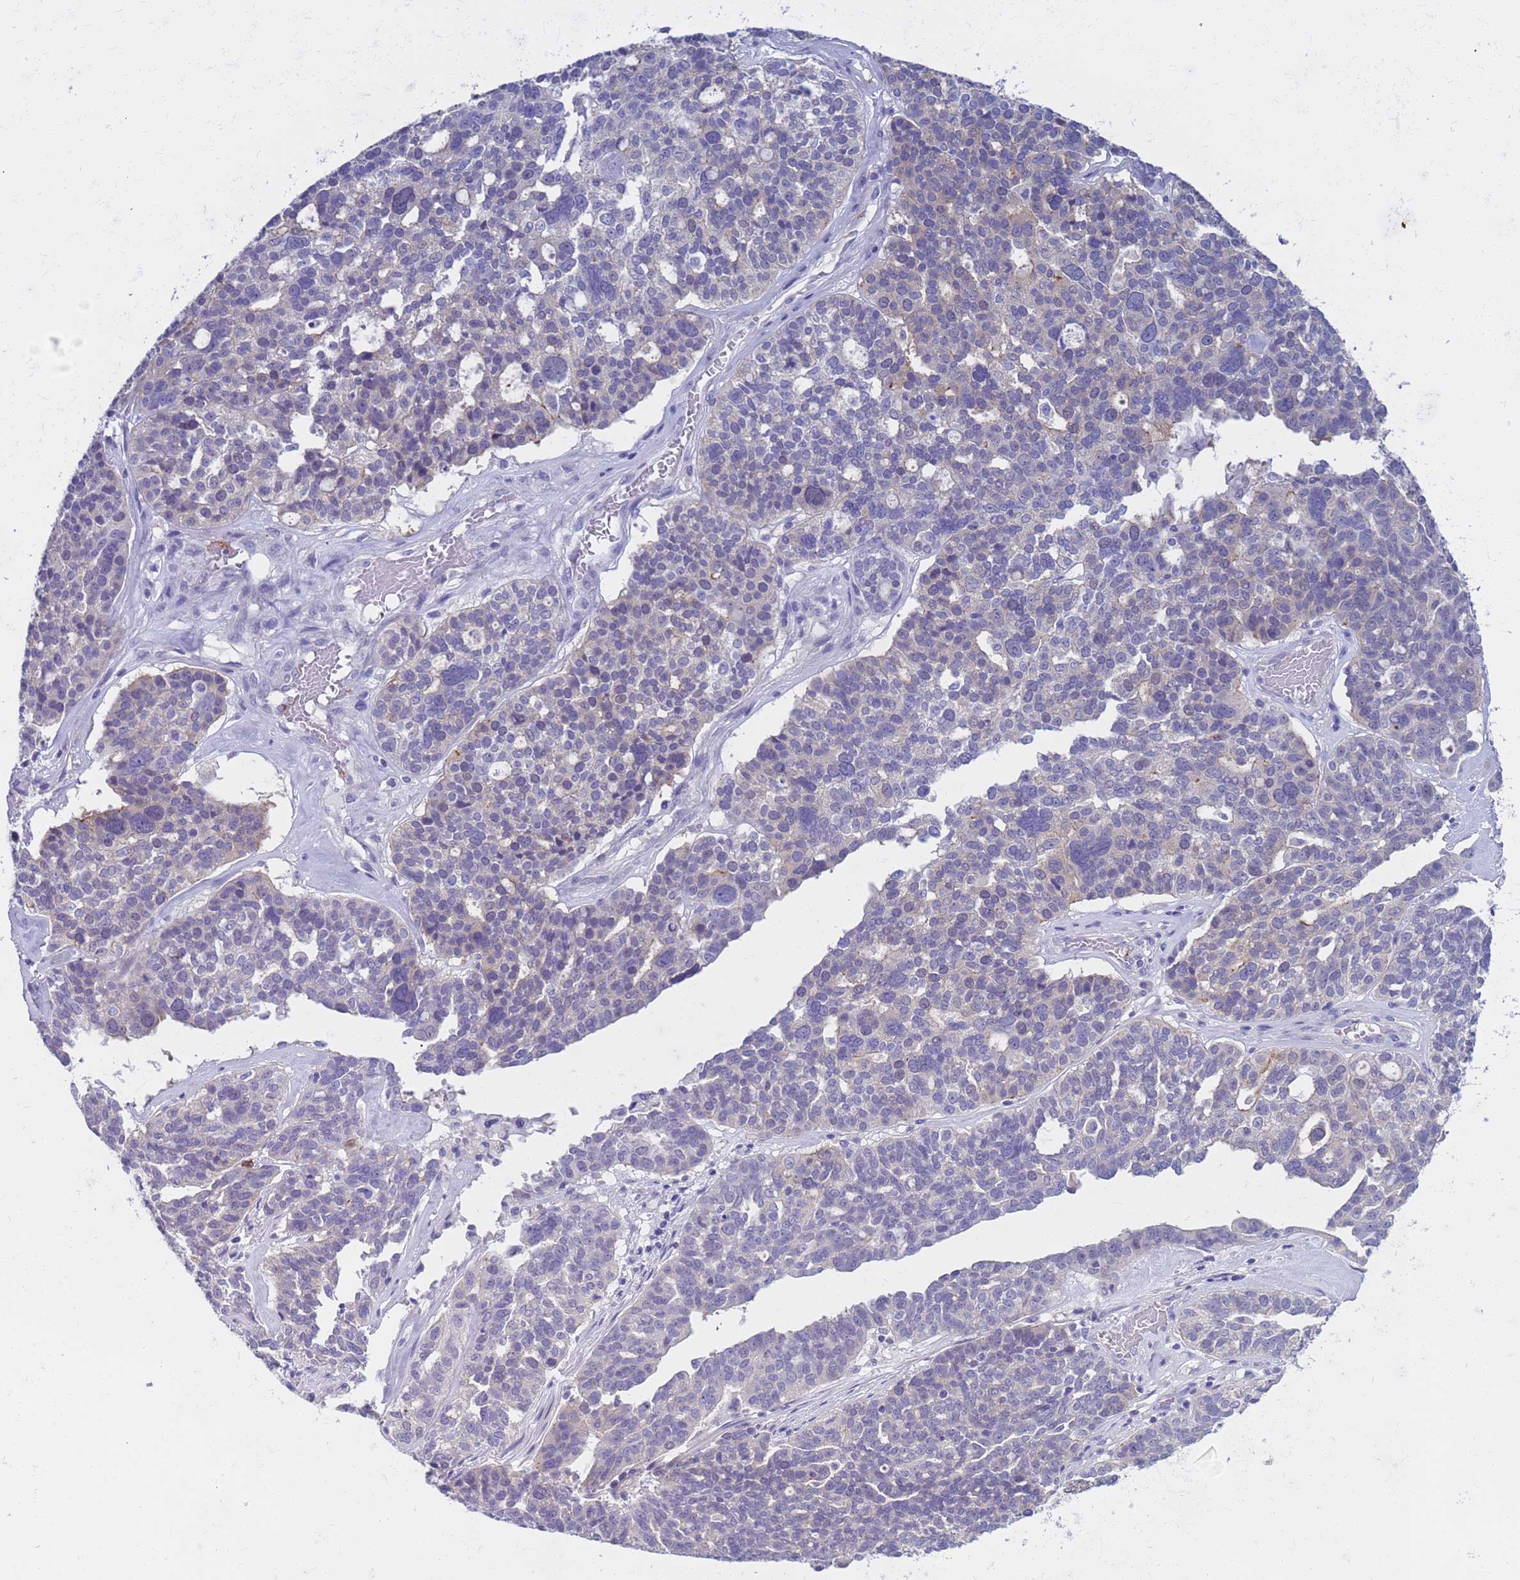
{"staining": {"intensity": "negative", "quantity": "none", "location": "none"}, "tissue": "ovarian cancer", "cell_type": "Tumor cells", "image_type": "cancer", "snomed": [{"axis": "morphology", "description": "Cystadenocarcinoma, serous, NOS"}, {"axis": "topography", "description": "Ovary"}], "caption": "IHC histopathology image of neoplastic tissue: ovarian serous cystadenocarcinoma stained with DAB reveals no significant protein staining in tumor cells.", "gene": "CAPN7", "patient": {"sex": "female", "age": 59}}